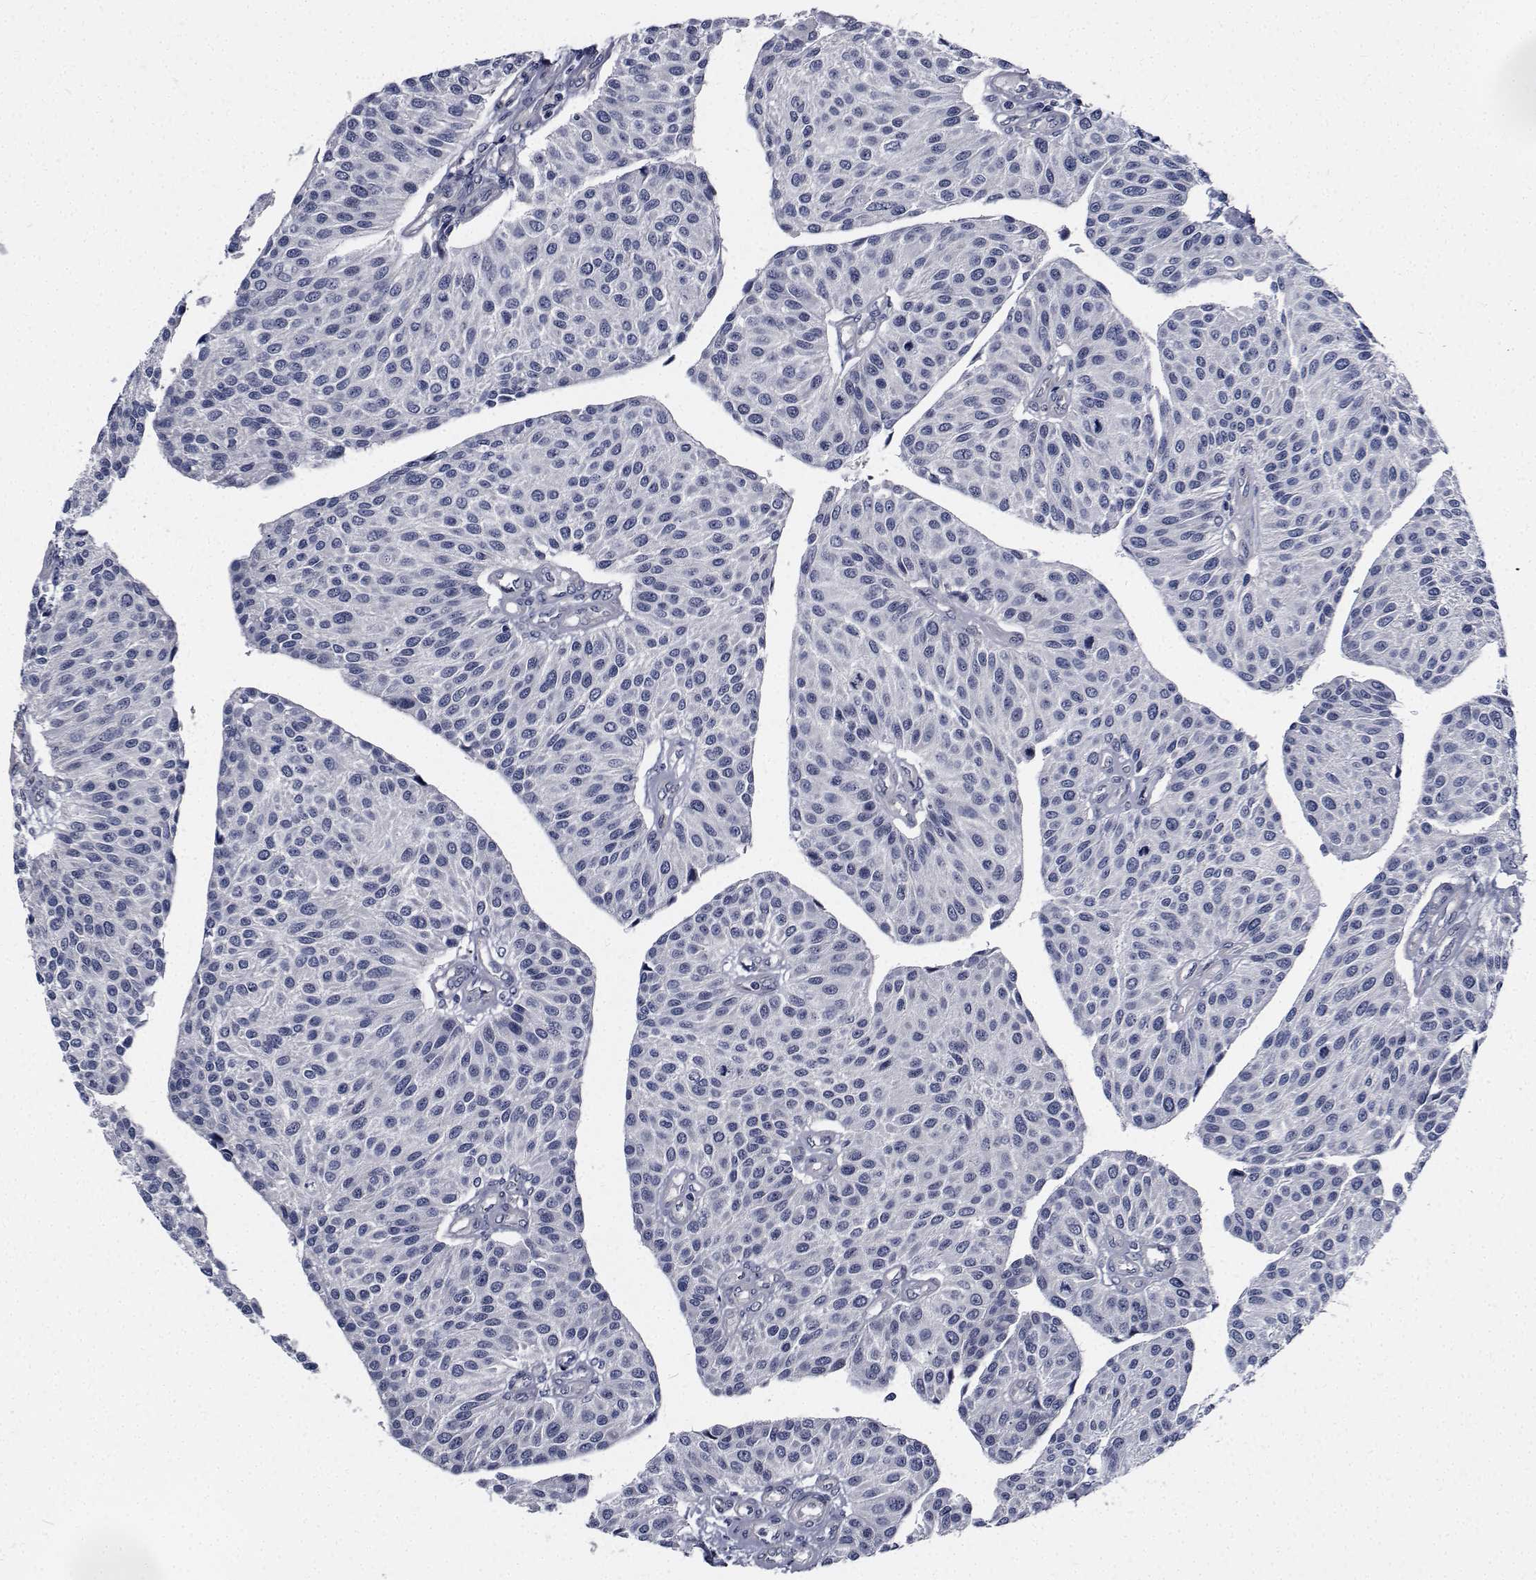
{"staining": {"intensity": "negative", "quantity": "none", "location": "none"}, "tissue": "urothelial cancer", "cell_type": "Tumor cells", "image_type": "cancer", "snomed": [{"axis": "morphology", "description": "Urothelial carcinoma, NOS"}, {"axis": "topography", "description": "Urinary bladder"}], "caption": "Protein analysis of transitional cell carcinoma reveals no significant positivity in tumor cells.", "gene": "TTBK1", "patient": {"sex": "male", "age": 55}}